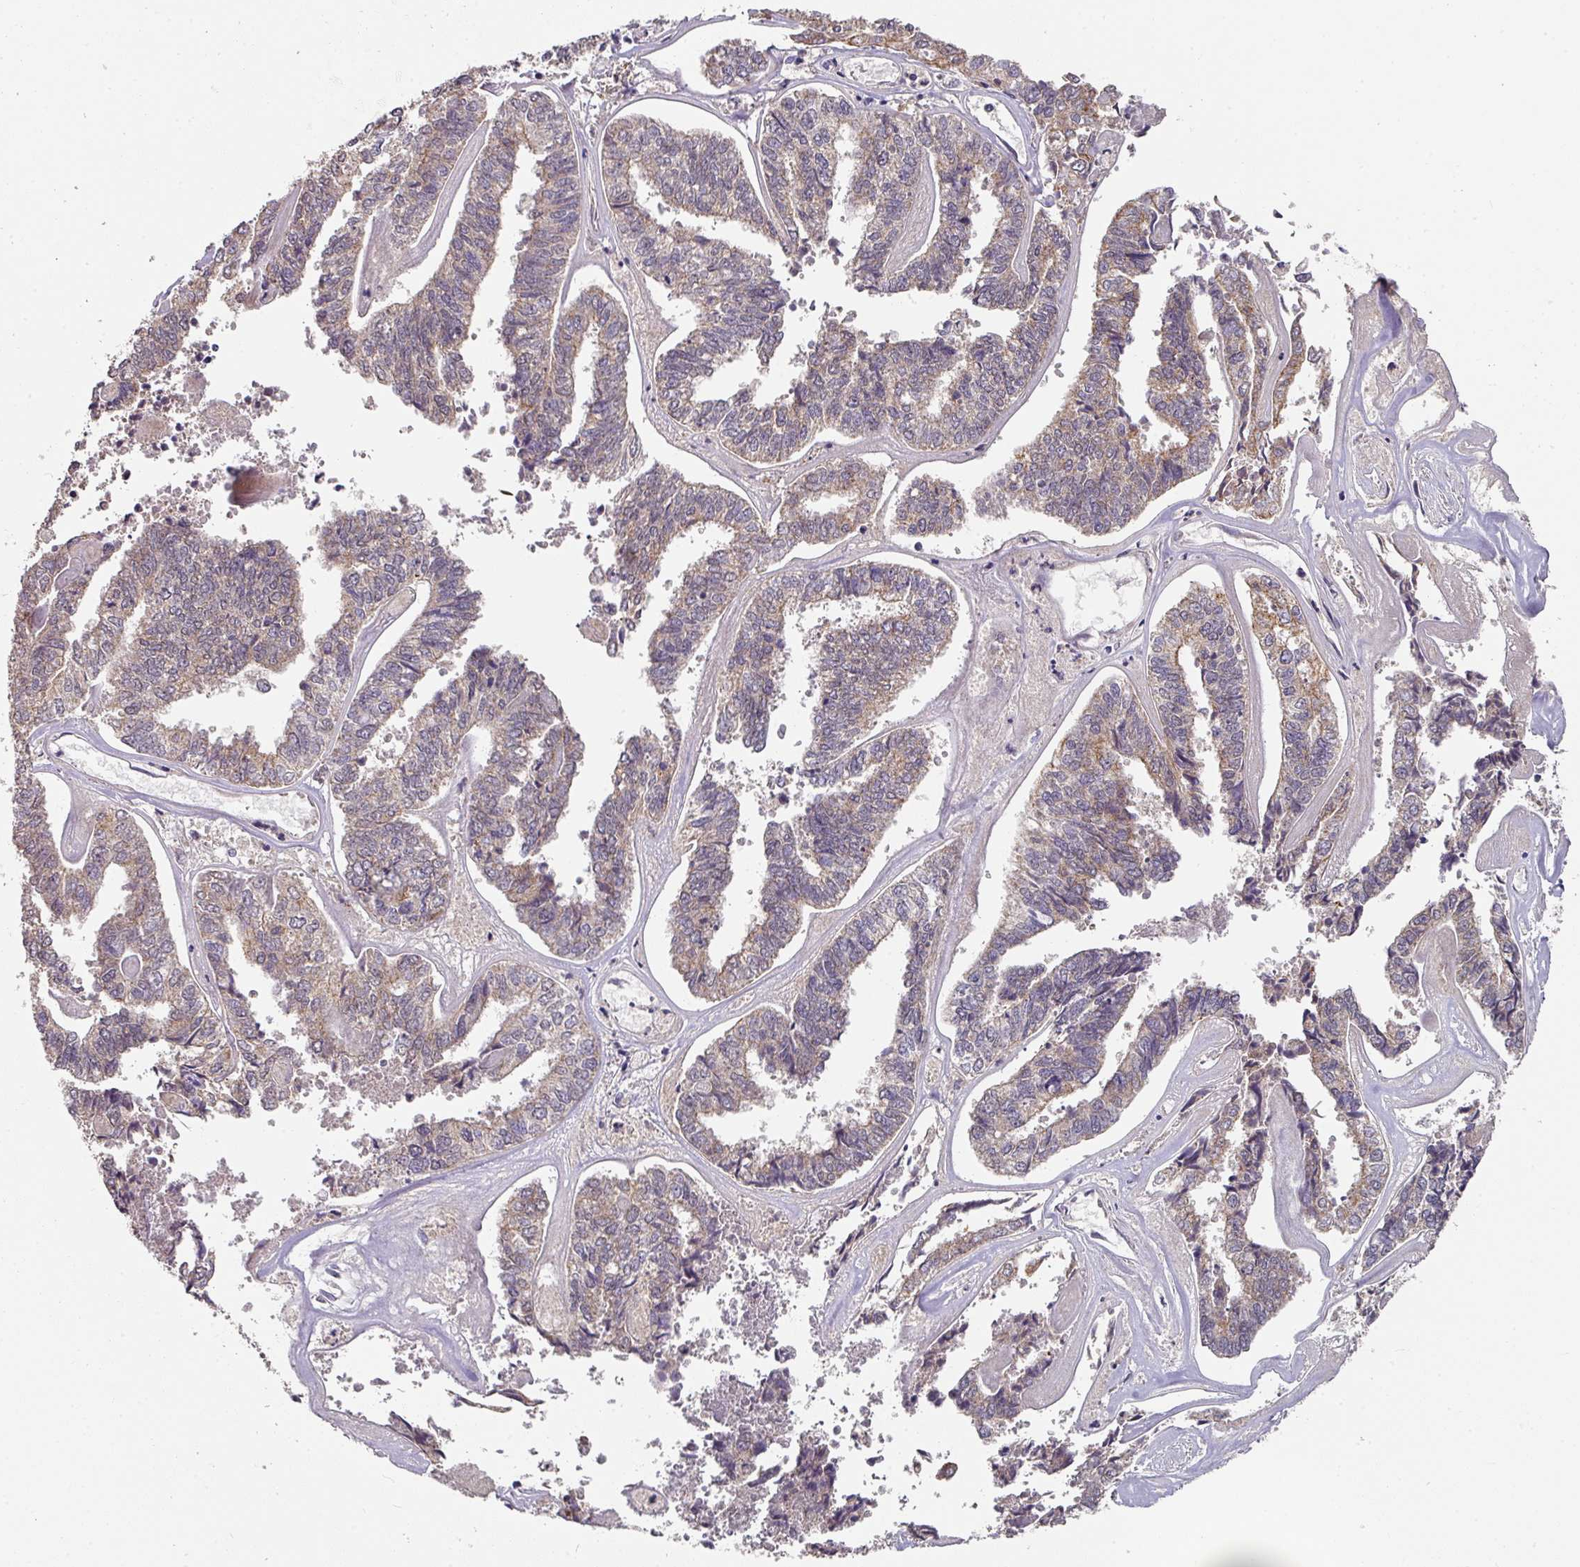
{"staining": {"intensity": "weak", "quantity": "25%-75%", "location": "cytoplasmic/membranous"}, "tissue": "endometrial cancer", "cell_type": "Tumor cells", "image_type": "cancer", "snomed": [{"axis": "morphology", "description": "Adenocarcinoma, NOS"}, {"axis": "topography", "description": "Endometrium"}], "caption": "The immunohistochemical stain shows weak cytoplasmic/membranous expression in tumor cells of endometrial cancer (adenocarcinoma) tissue. (Stains: DAB in brown, nuclei in blue, Microscopy: brightfield microscopy at high magnification).", "gene": "EXTL3", "patient": {"sex": "female", "age": 73}}